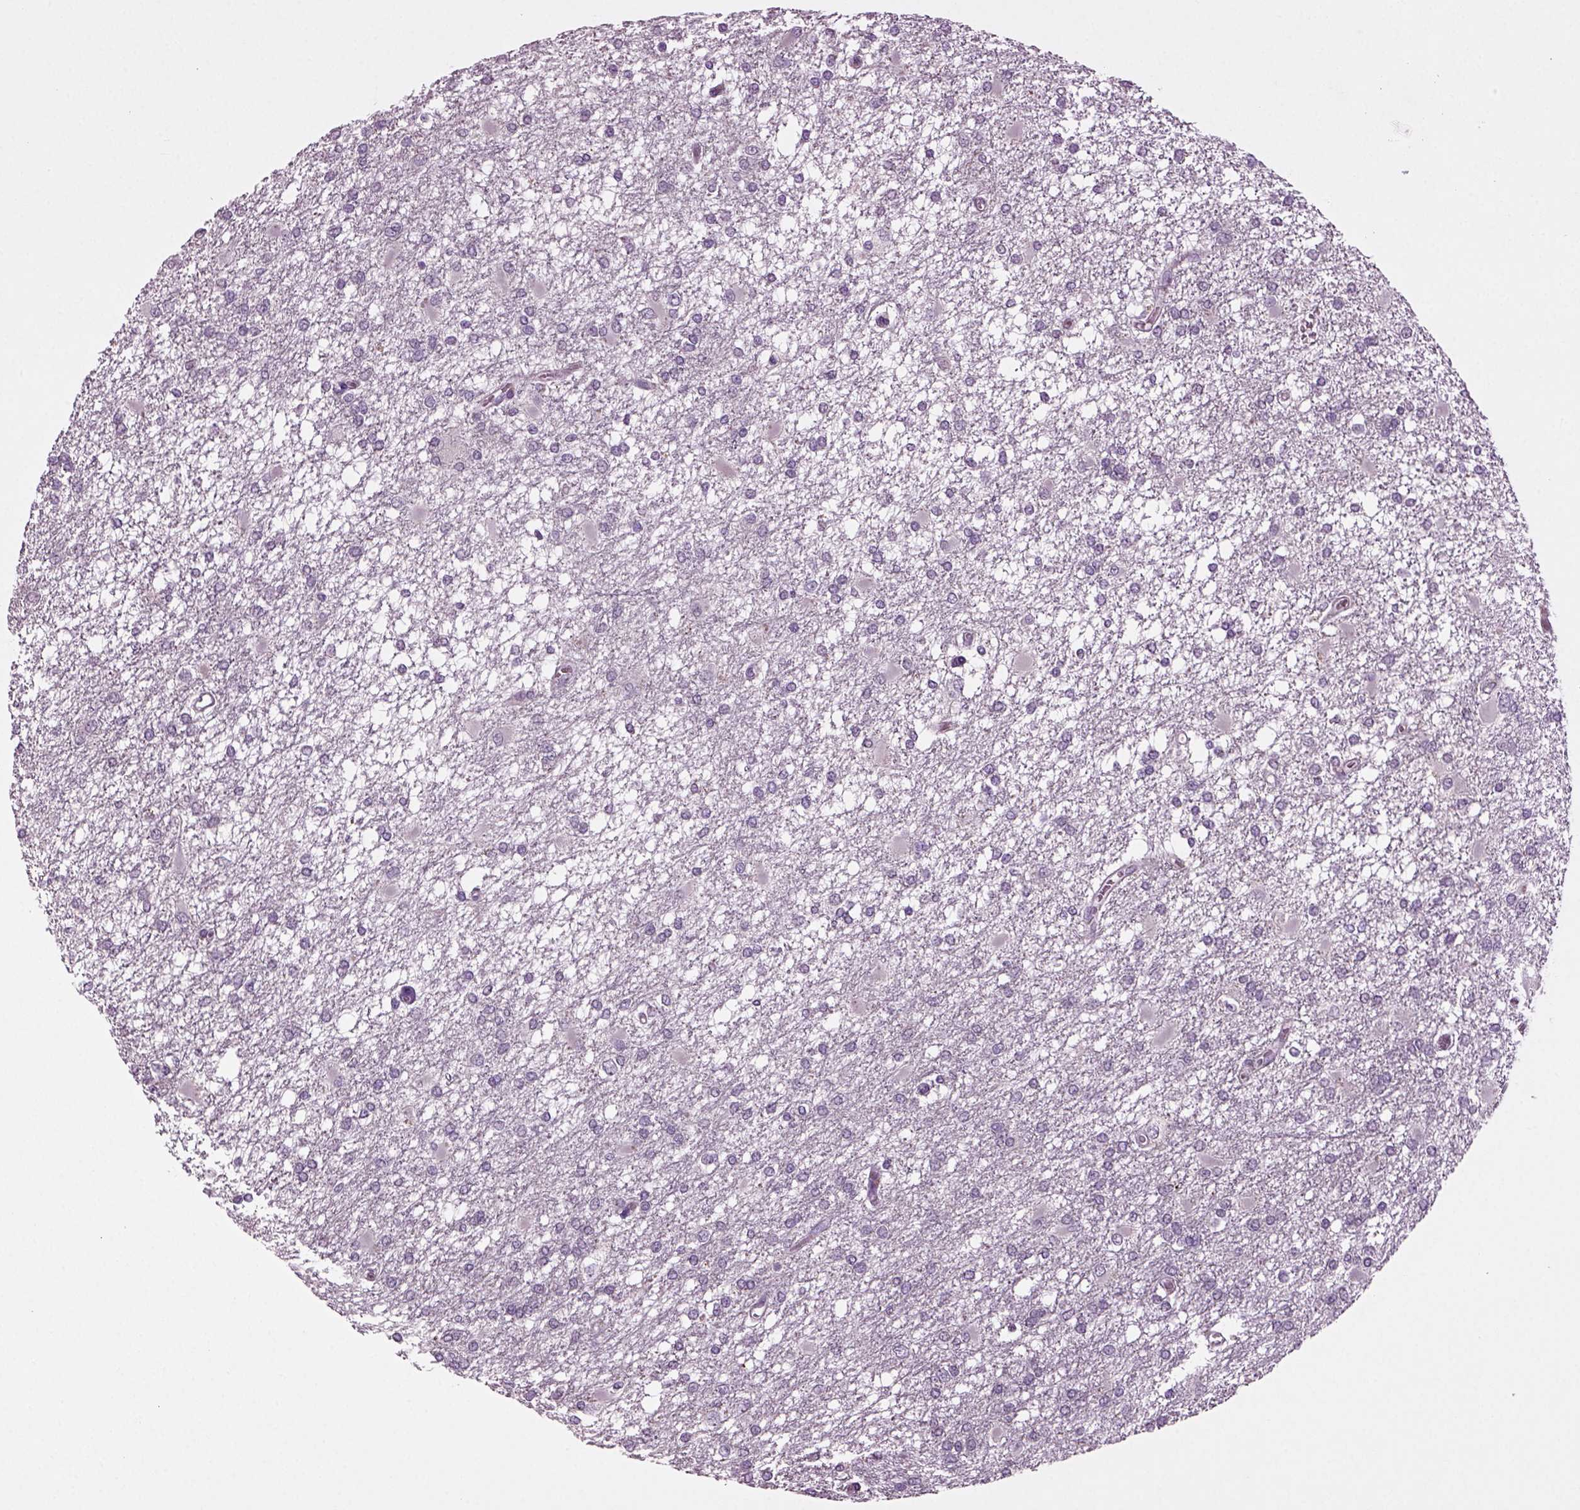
{"staining": {"intensity": "negative", "quantity": "none", "location": "none"}, "tissue": "glioma", "cell_type": "Tumor cells", "image_type": "cancer", "snomed": [{"axis": "morphology", "description": "Glioma, malignant, High grade"}, {"axis": "topography", "description": "Cerebral cortex"}], "caption": "Tumor cells show no significant protein staining in malignant glioma (high-grade). (DAB (3,3'-diaminobenzidine) IHC visualized using brightfield microscopy, high magnification).", "gene": "SLC17A6", "patient": {"sex": "male", "age": 79}}